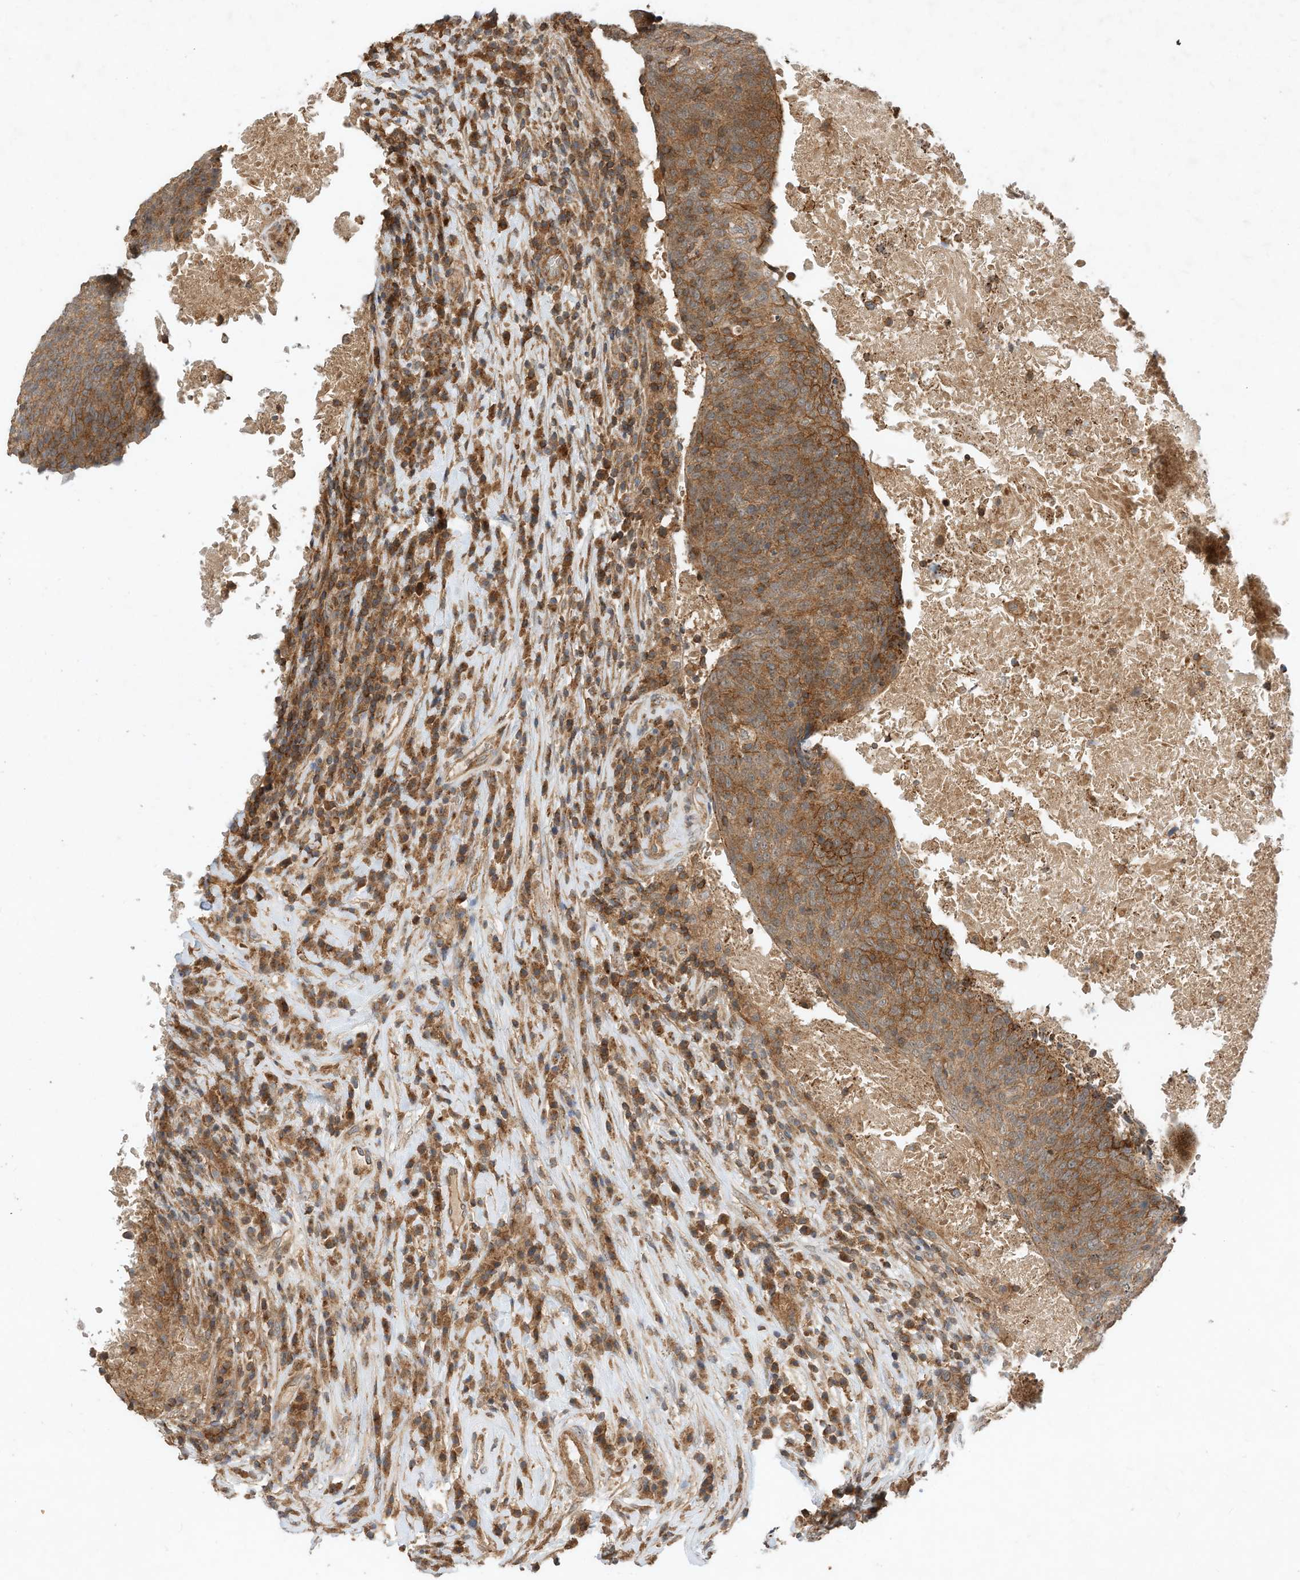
{"staining": {"intensity": "moderate", "quantity": ">75%", "location": "cytoplasmic/membranous"}, "tissue": "head and neck cancer", "cell_type": "Tumor cells", "image_type": "cancer", "snomed": [{"axis": "morphology", "description": "Squamous cell carcinoma, NOS"}, {"axis": "morphology", "description": "Squamous cell carcinoma, metastatic, NOS"}, {"axis": "topography", "description": "Lymph node"}, {"axis": "topography", "description": "Head-Neck"}], "caption": "This micrograph displays immunohistochemistry (IHC) staining of human head and neck cancer, with medium moderate cytoplasmic/membranous positivity in approximately >75% of tumor cells.", "gene": "CPAMD8", "patient": {"sex": "male", "age": 62}}